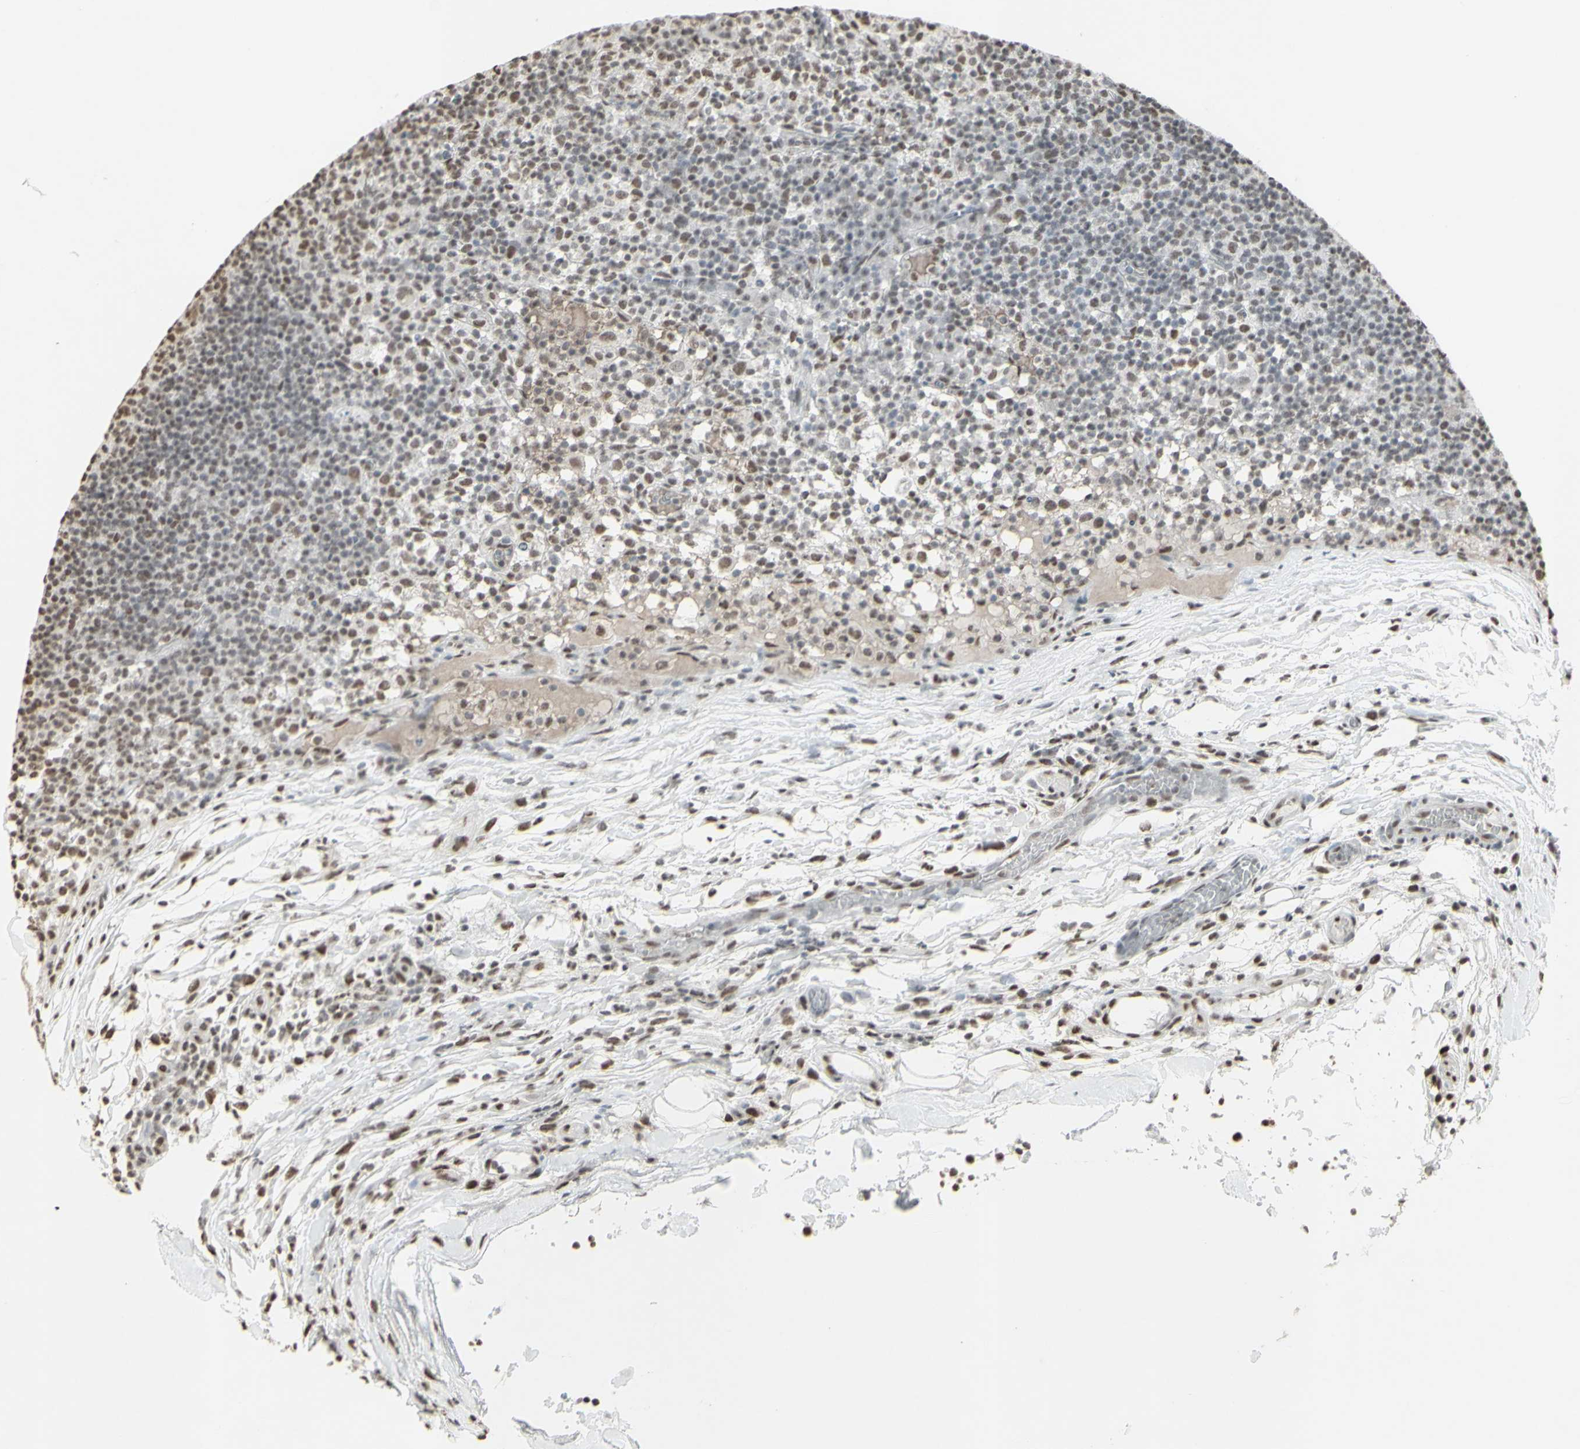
{"staining": {"intensity": "moderate", "quantity": "<25%", "location": "nuclear"}, "tissue": "lymph node", "cell_type": "Non-germinal center cells", "image_type": "normal", "snomed": [{"axis": "morphology", "description": "Normal tissue, NOS"}, {"axis": "morphology", "description": "Inflammation, NOS"}, {"axis": "topography", "description": "Lymph node"}], "caption": "Approximately <25% of non-germinal center cells in benign lymph node reveal moderate nuclear protein expression as visualized by brown immunohistochemical staining.", "gene": "TRIM28", "patient": {"sex": "male", "age": 55}}